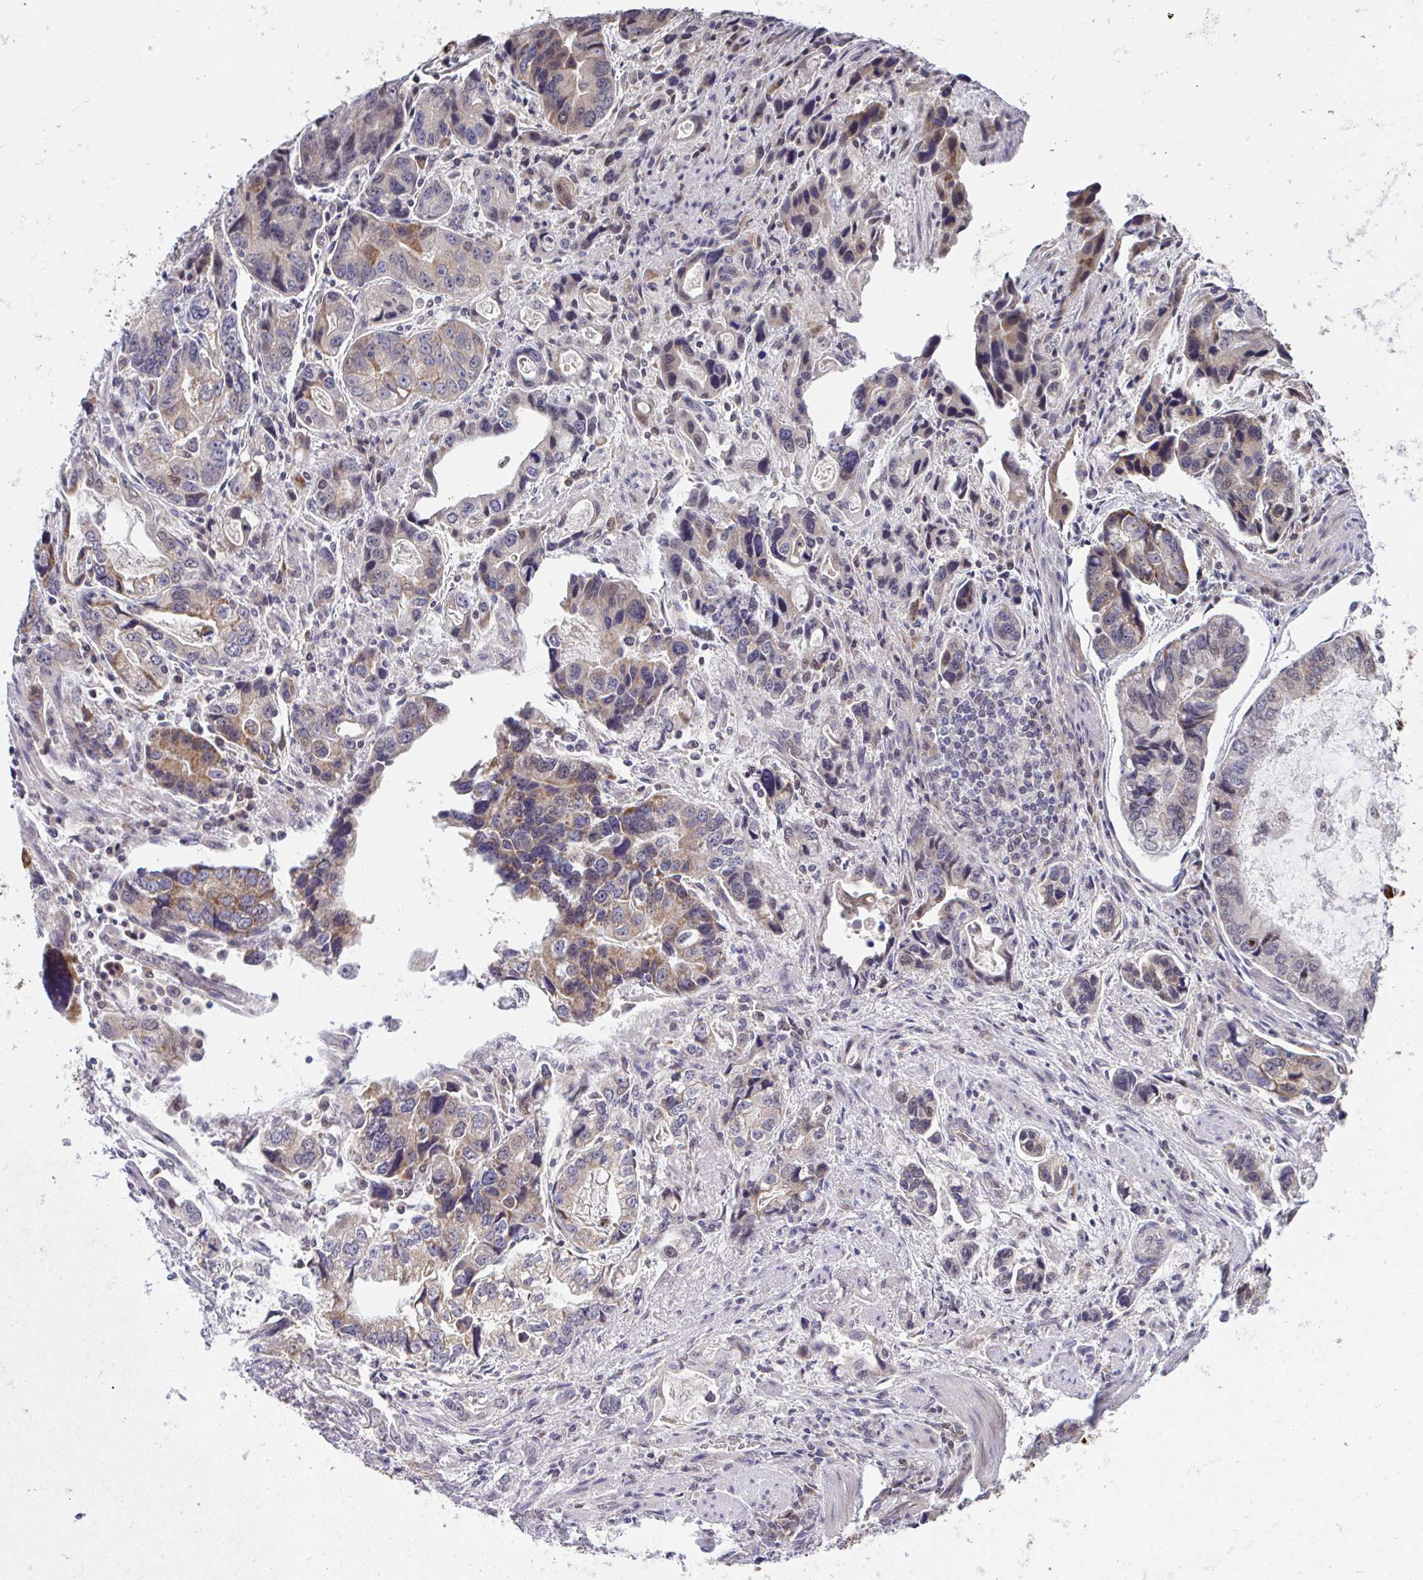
{"staining": {"intensity": "moderate", "quantity": "25%-75%", "location": "cytoplasmic/membranous,nuclear"}, "tissue": "stomach cancer", "cell_type": "Tumor cells", "image_type": "cancer", "snomed": [{"axis": "morphology", "description": "Adenocarcinoma, NOS"}, {"axis": "topography", "description": "Stomach, lower"}], "caption": "An IHC image of tumor tissue is shown. Protein staining in brown labels moderate cytoplasmic/membranous and nuclear positivity in adenocarcinoma (stomach) within tumor cells. The staining was performed using DAB (3,3'-diaminobenzidine) to visualize the protein expression in brown, while the nuclei were stained in blue with hematoxylin (Magnification: 20x).", "gene": "C9orf64", "patient": {"sex": "female", "age": 93}}